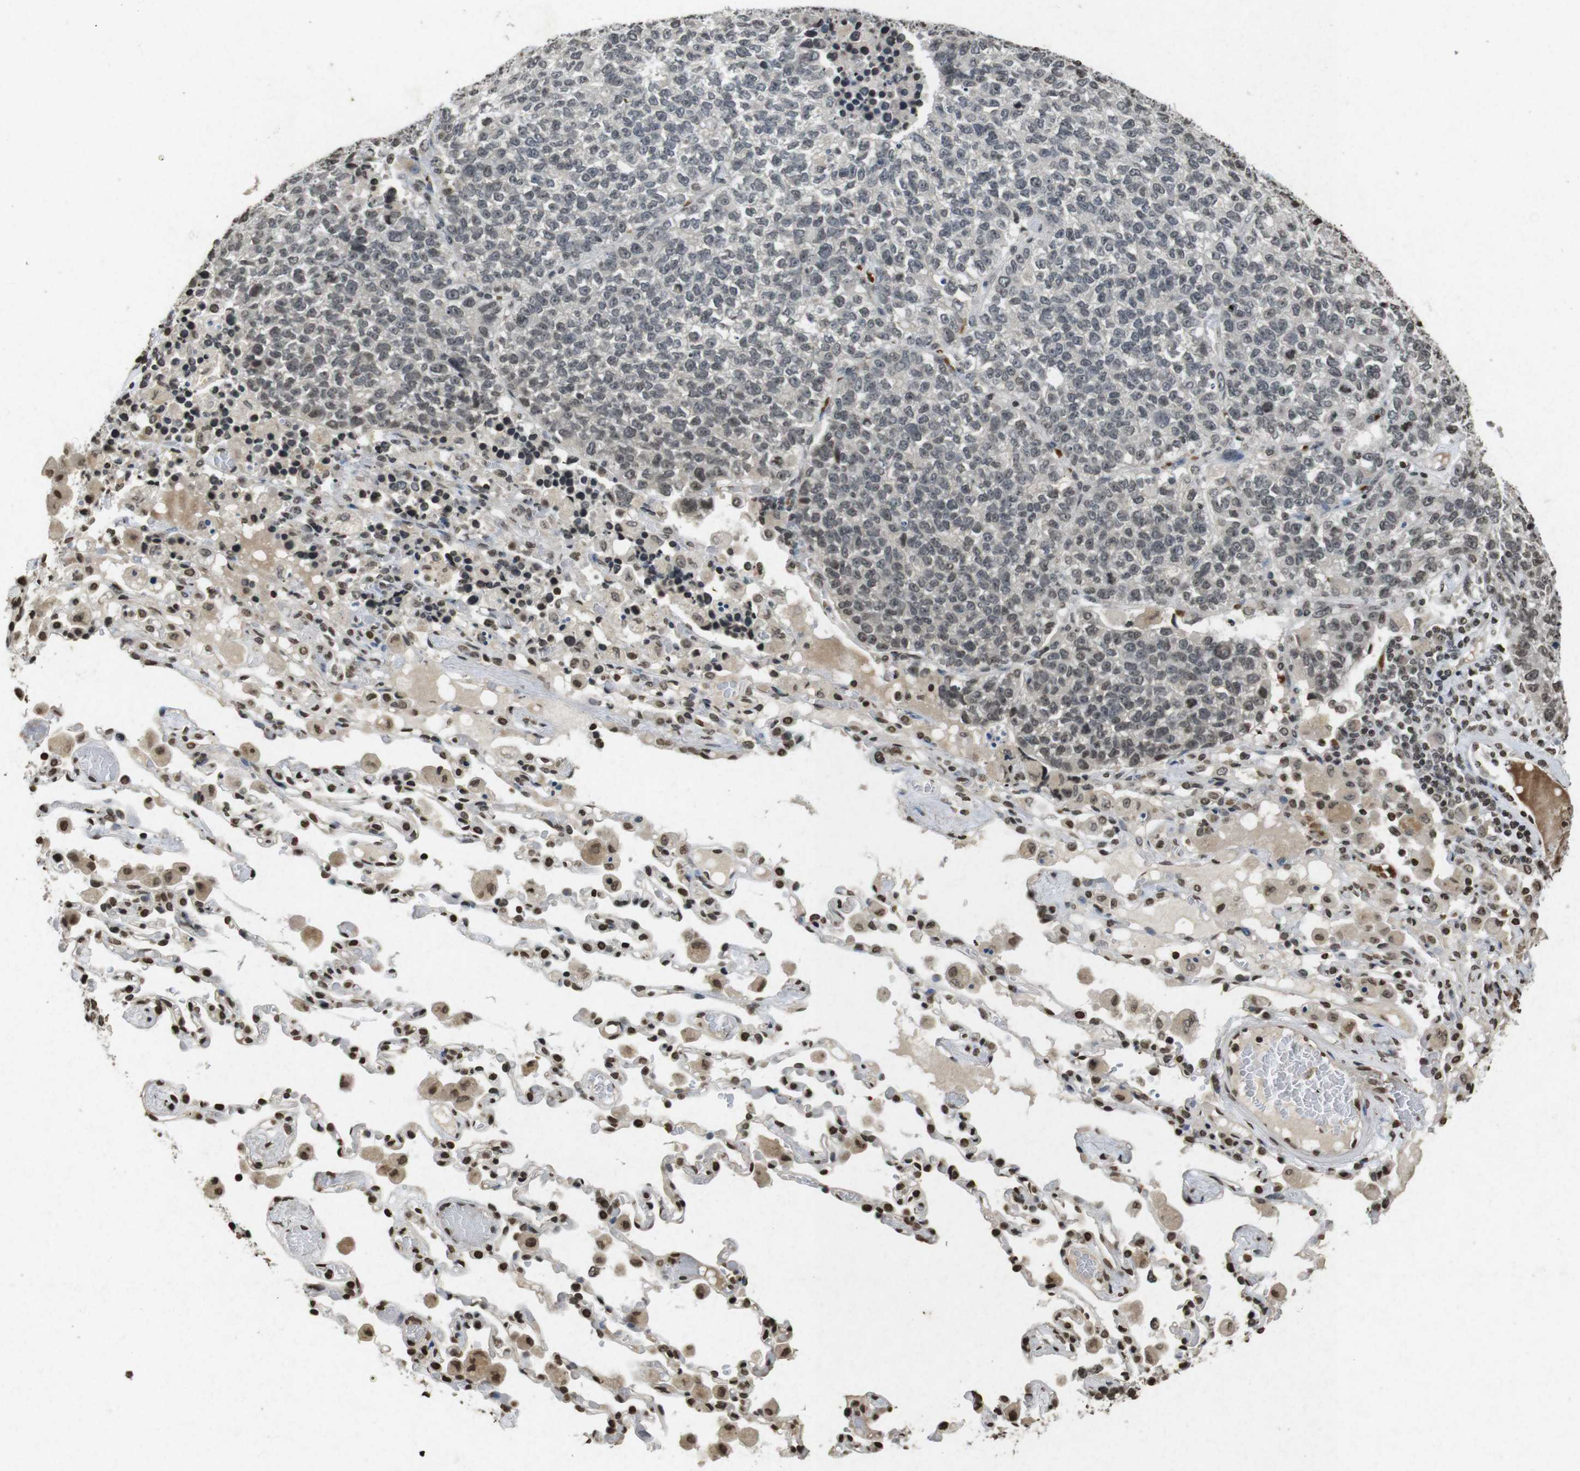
{"staining": {"intensity": "negative", "quantity": "none", "location": "none"}, "tissue": "lung cancer", "cell_type": "Tumor cells", "image_type": "cancer", "snomed": [{"axis": "morphology", "description": "Adenocarcinoma, NOS"}, {"axis": "topography", "description": "Lung"}], "caption": "A high-resolution histopathology image shows IHC staining of lung adenocarcinoma, which displays no significant positivity in tumor cells.", "gene": "FOXA3", "patient": {"sex": "male", "age": 49}}